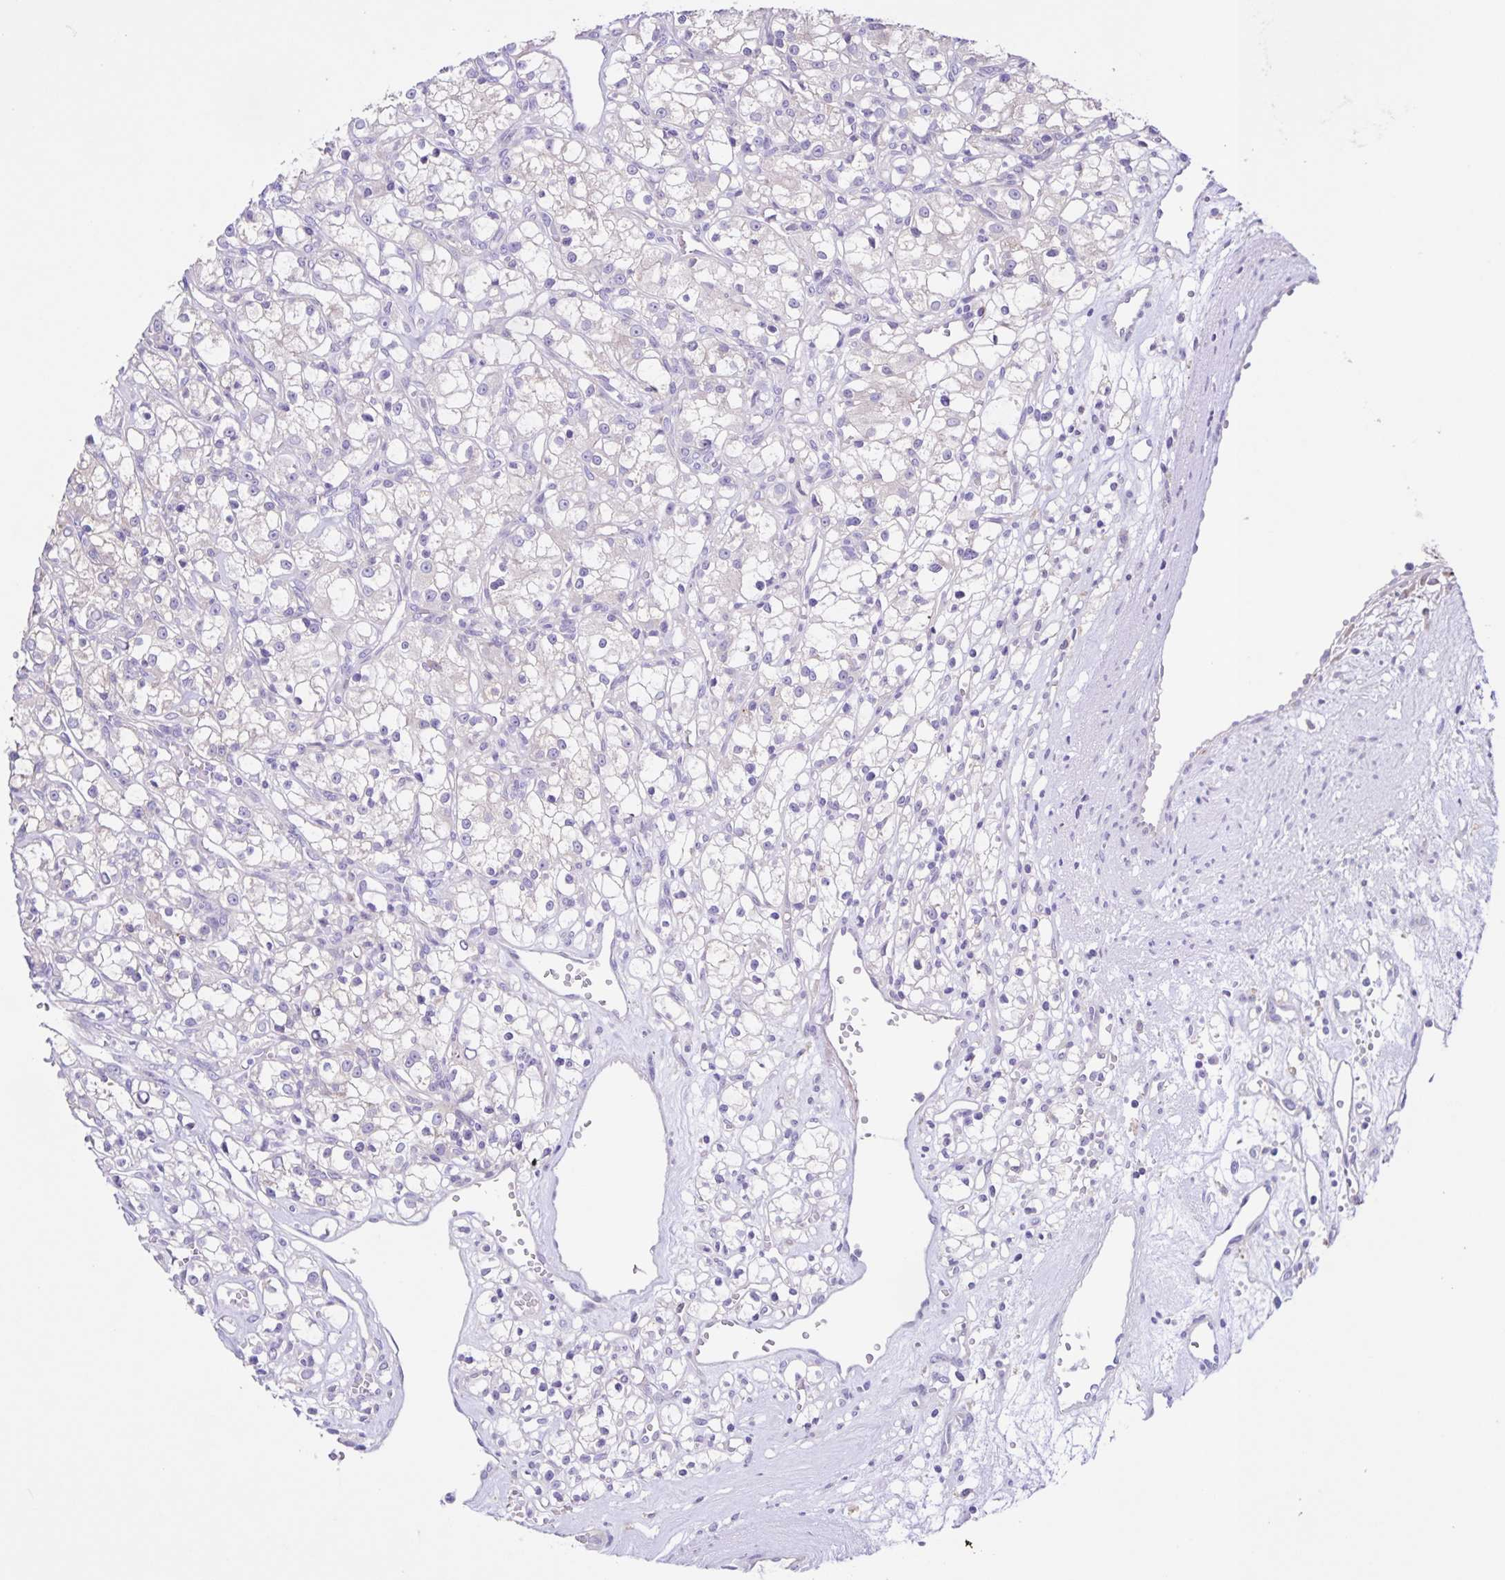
{"staining": {"intensity": "negative", "quantity": "none", "location": "none"}, "tissue": "renal cancer", "cell_type": "Tumor cells", "image_type": "cancer", "snomed": [{"axis": "morphology", "description": "Adenocarcinoma, NOS"}, {"axis": "topography", "description": "Kidney"}], "caption": "Protein analysis of adenocarcinoma (renal) shows no significant expression in tumor cells.", "gene": "BOLL", "patient": {"sex": "female", "age": 59}}